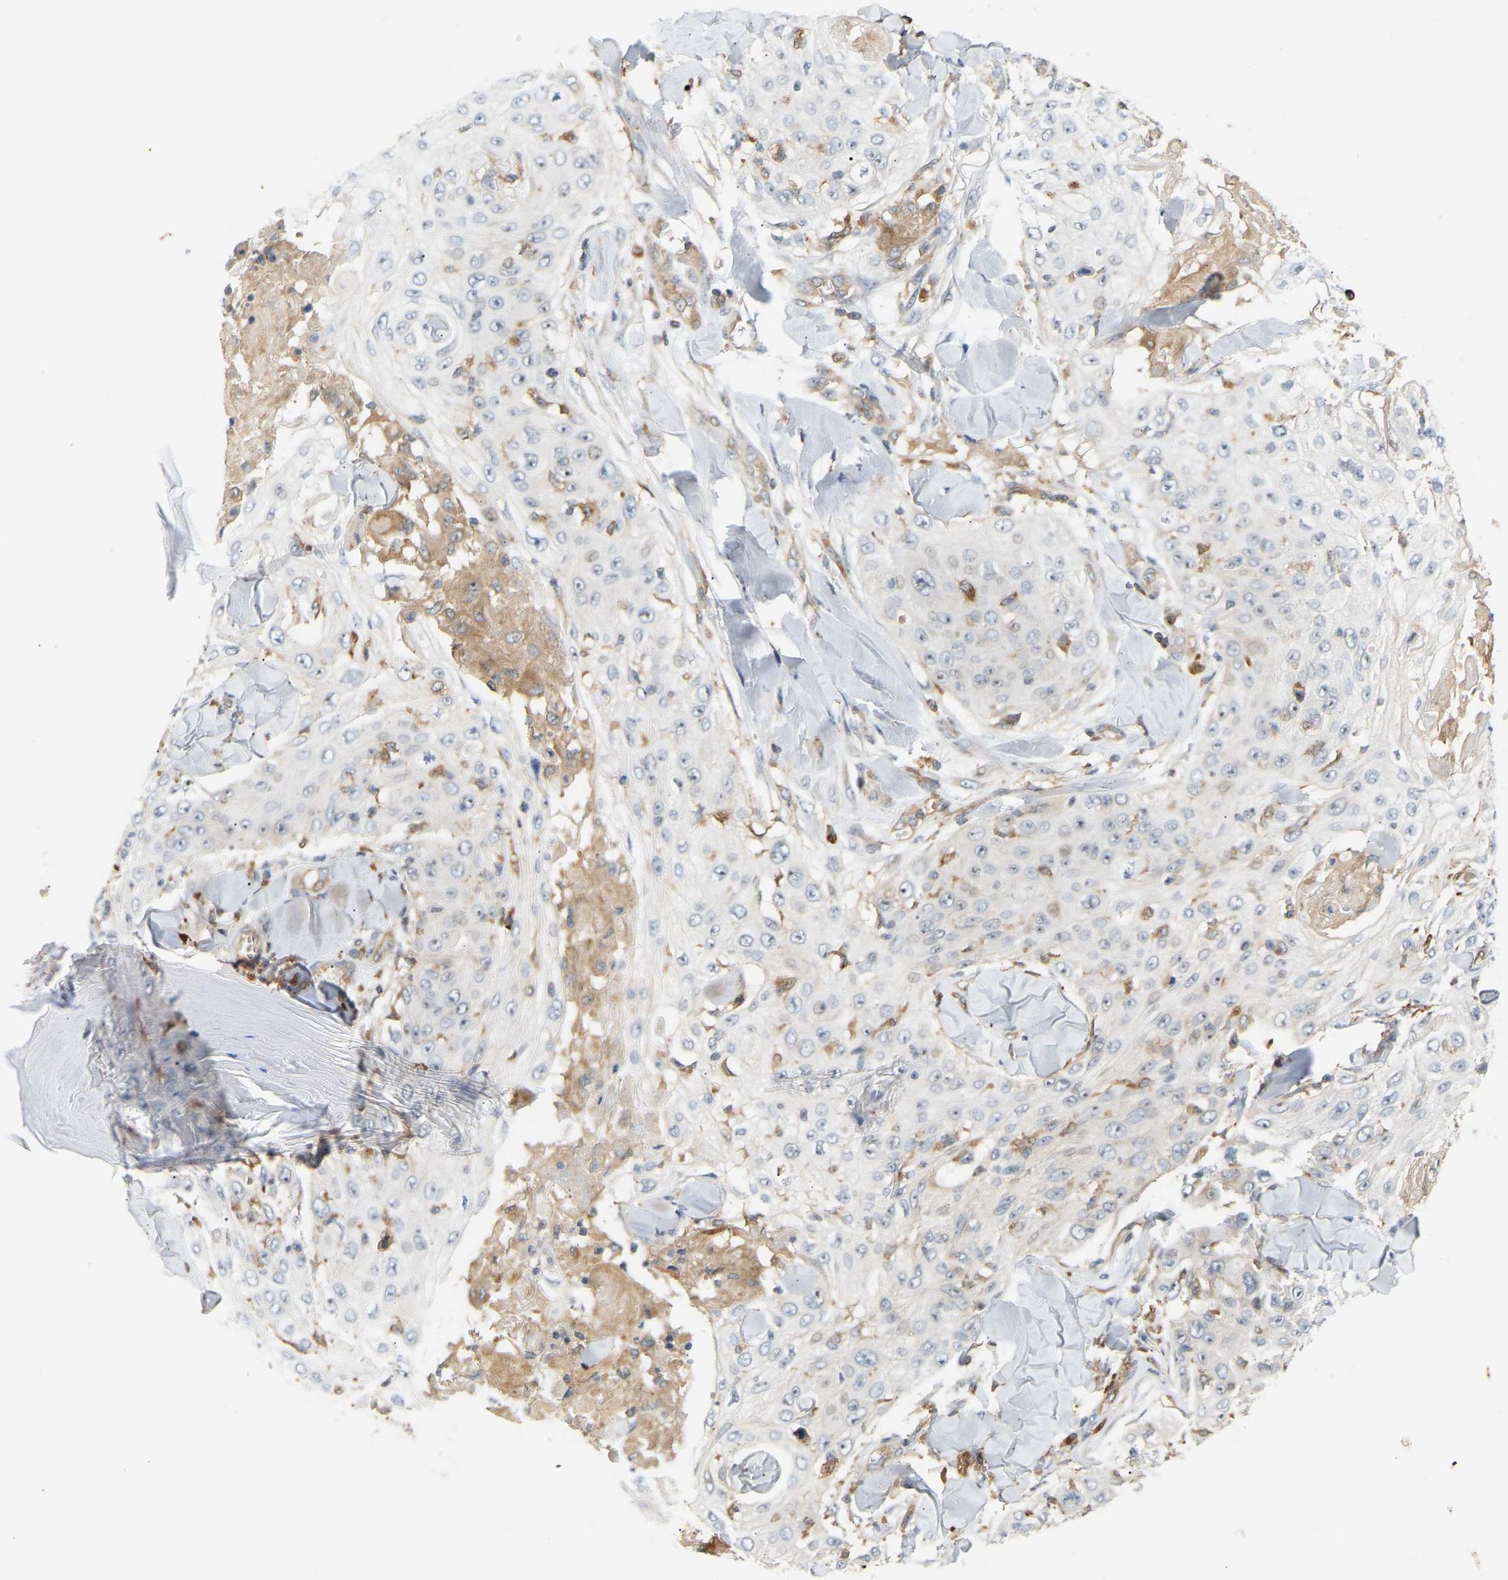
{"staining": {"intensity": "negative", "quantity": "none", "location": "none"}, "tissue": "skin cancer", "cell_type": "Tumor cells", "image_type": "cancer", "snomed": [{"axis": "morphology", "description": "Squamous cell carcinoma, NOS"}, {"axis": "topography", "description": "Skin"}], "caption": "Tumor cells are negative for brown protein staining in skin cancer (squamous cell carcinoma).", "gene": "PLCG2", "patient": {"sex": "male", "age": 86}}